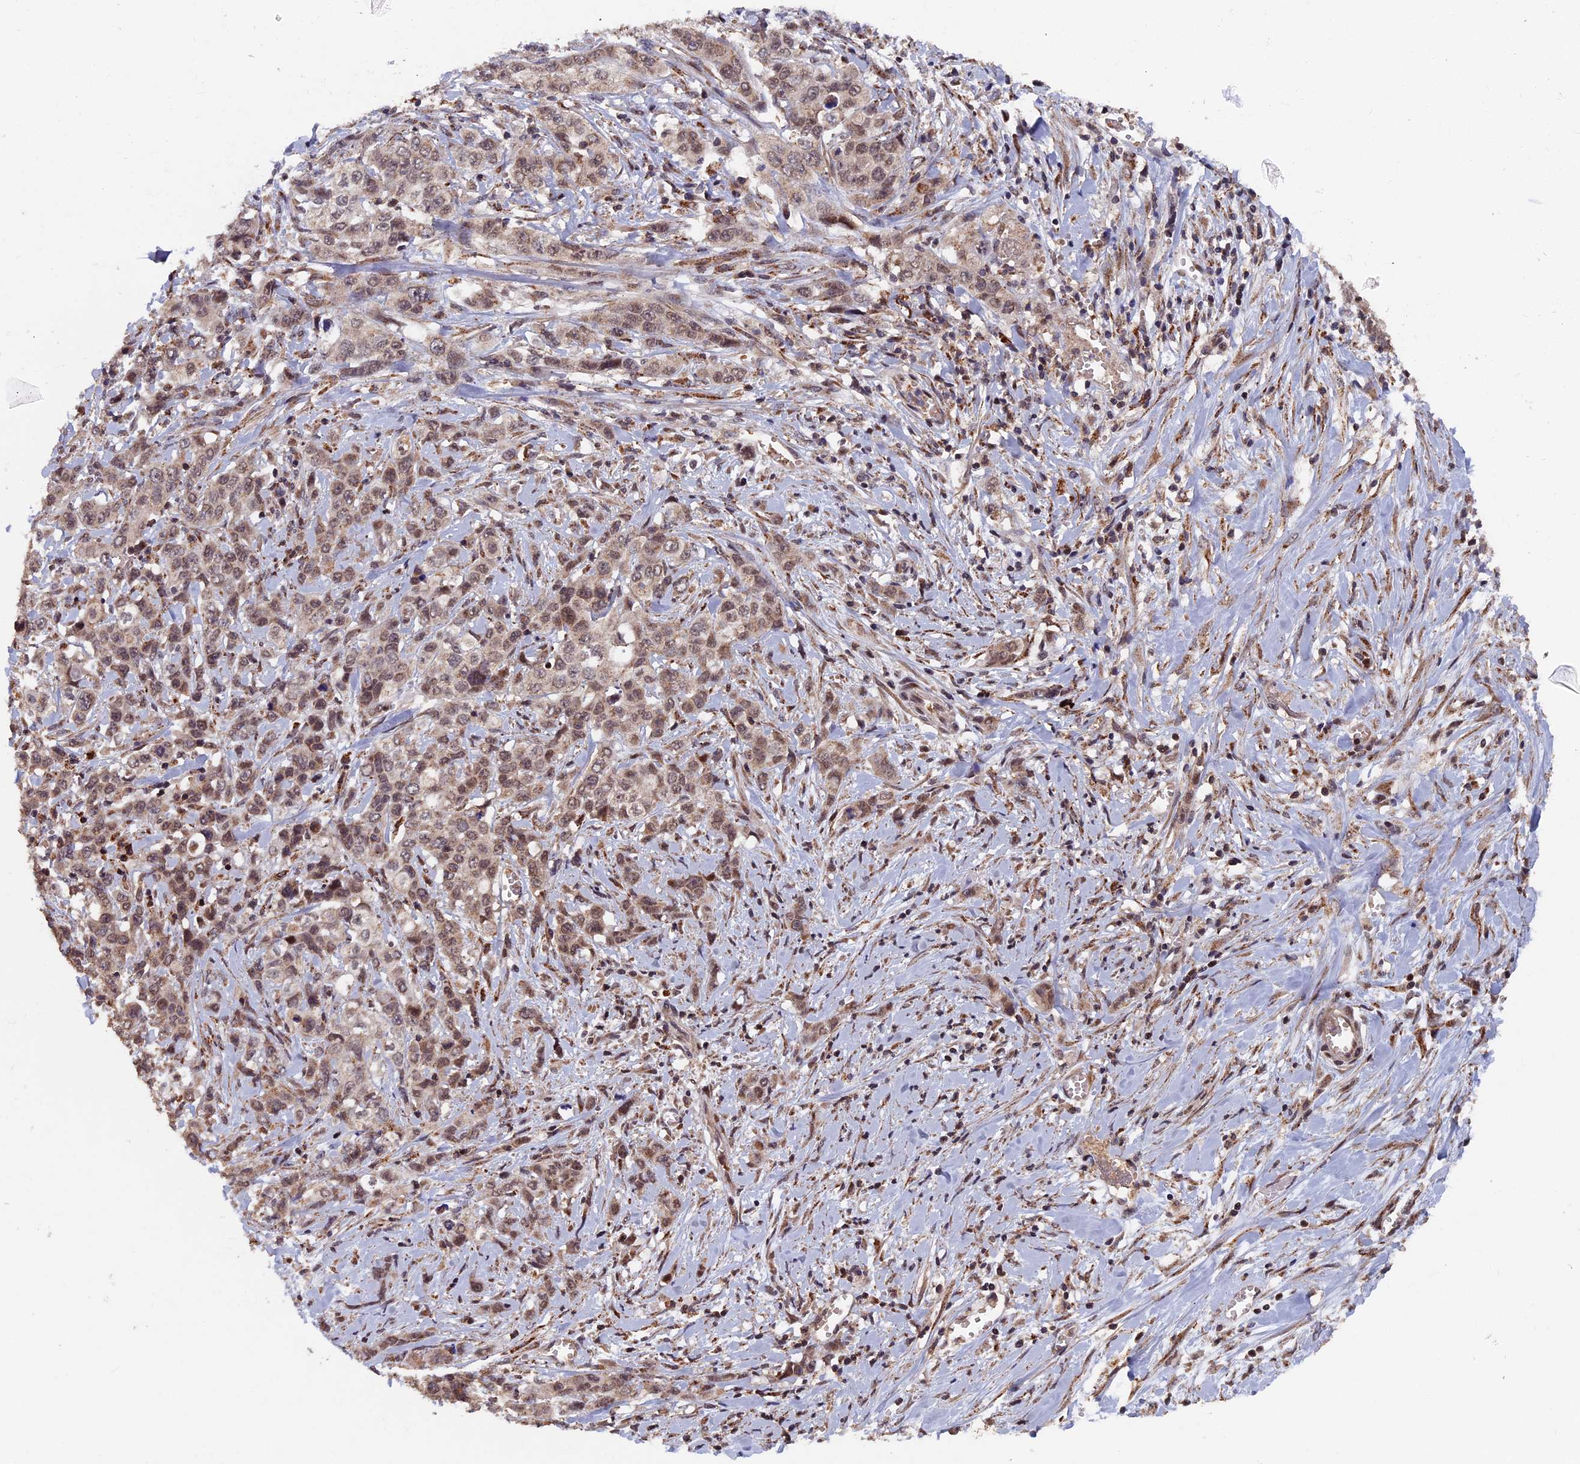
{"staining": {"intensity": "weak", "quantity": "25%-75%", "location": "nuclear"}, "tissue": "stomach cancer", "cell_type": "Tumor cells", "image_type": "cancer", "snomed": [{"axis": "morphology", "description": "Adenocarcinoma, NOS"}, {"axis": "topography", "description": "Stomach, upper"}], "caption": "Stomach cancer tissue shows weak nuclear staining in approximately 25%-75% of tumor cells", "gene": "RASGRF1", "patient": {"sex": "male", "age": 62}}